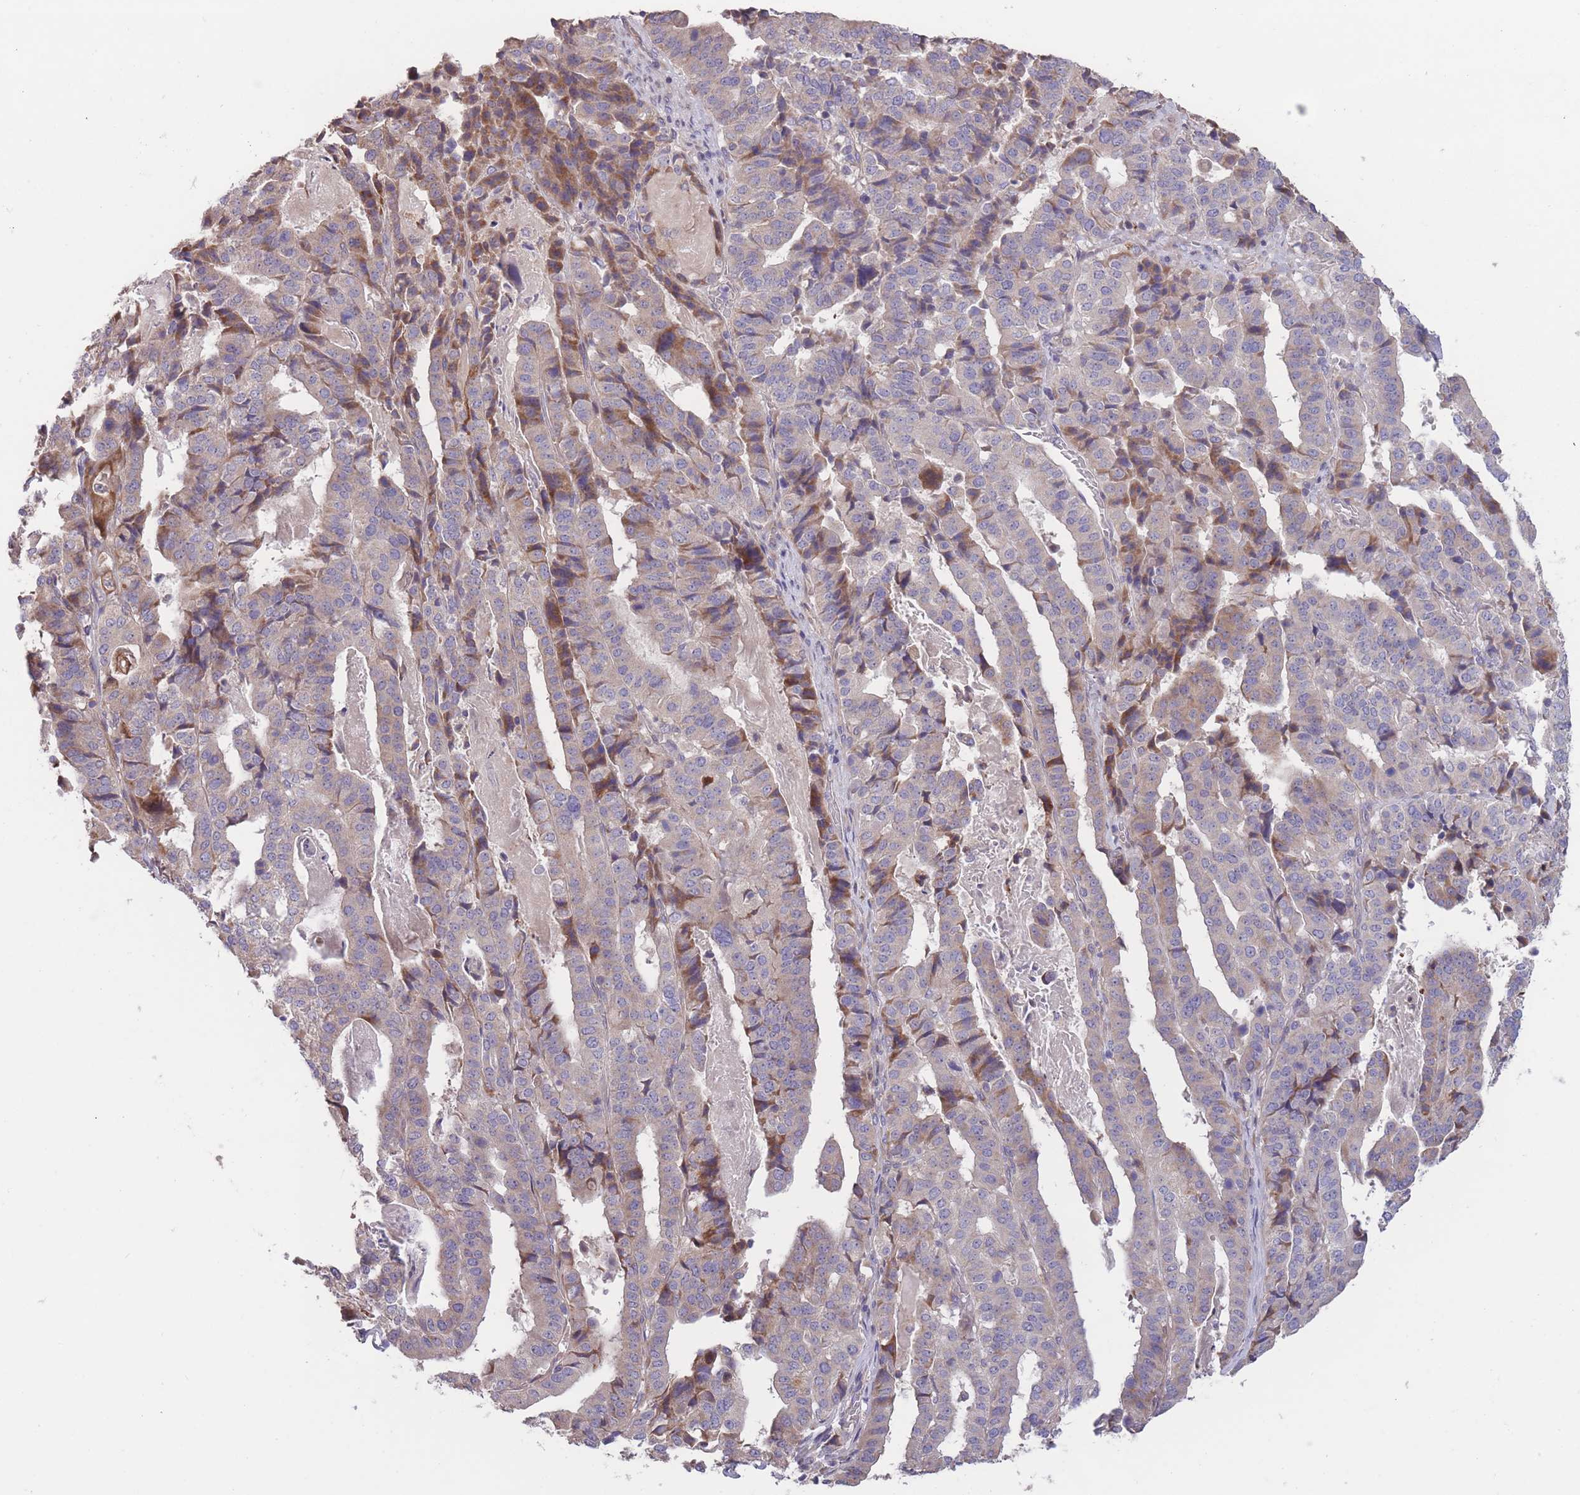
{"staining": {"intensity": "moderate", "quantity": "<25%", "location": "cytoplasmic/membranous"}, "tissue": "stomach cancer", "cell_type": "Tumor cells", "image_type": "cancer", "snomed": [{"axis": "morphology", "description": "Adenocarcinoma, NOS"}, {"axis": "topography", "description": "Stomach"}], "caption": "The photomicrograph shows staining of stomach adenocarcinoma, revealing moderate cytoplasmic/membranous protein expression (brown color) within tumor cells. The staining is performed using DAB brown chromogen to label protein expression. The nuclei are counter-stained blue using hematoxylin.", "gene": "ITPKC", "patient": {"sex": "male", "age": 48}}